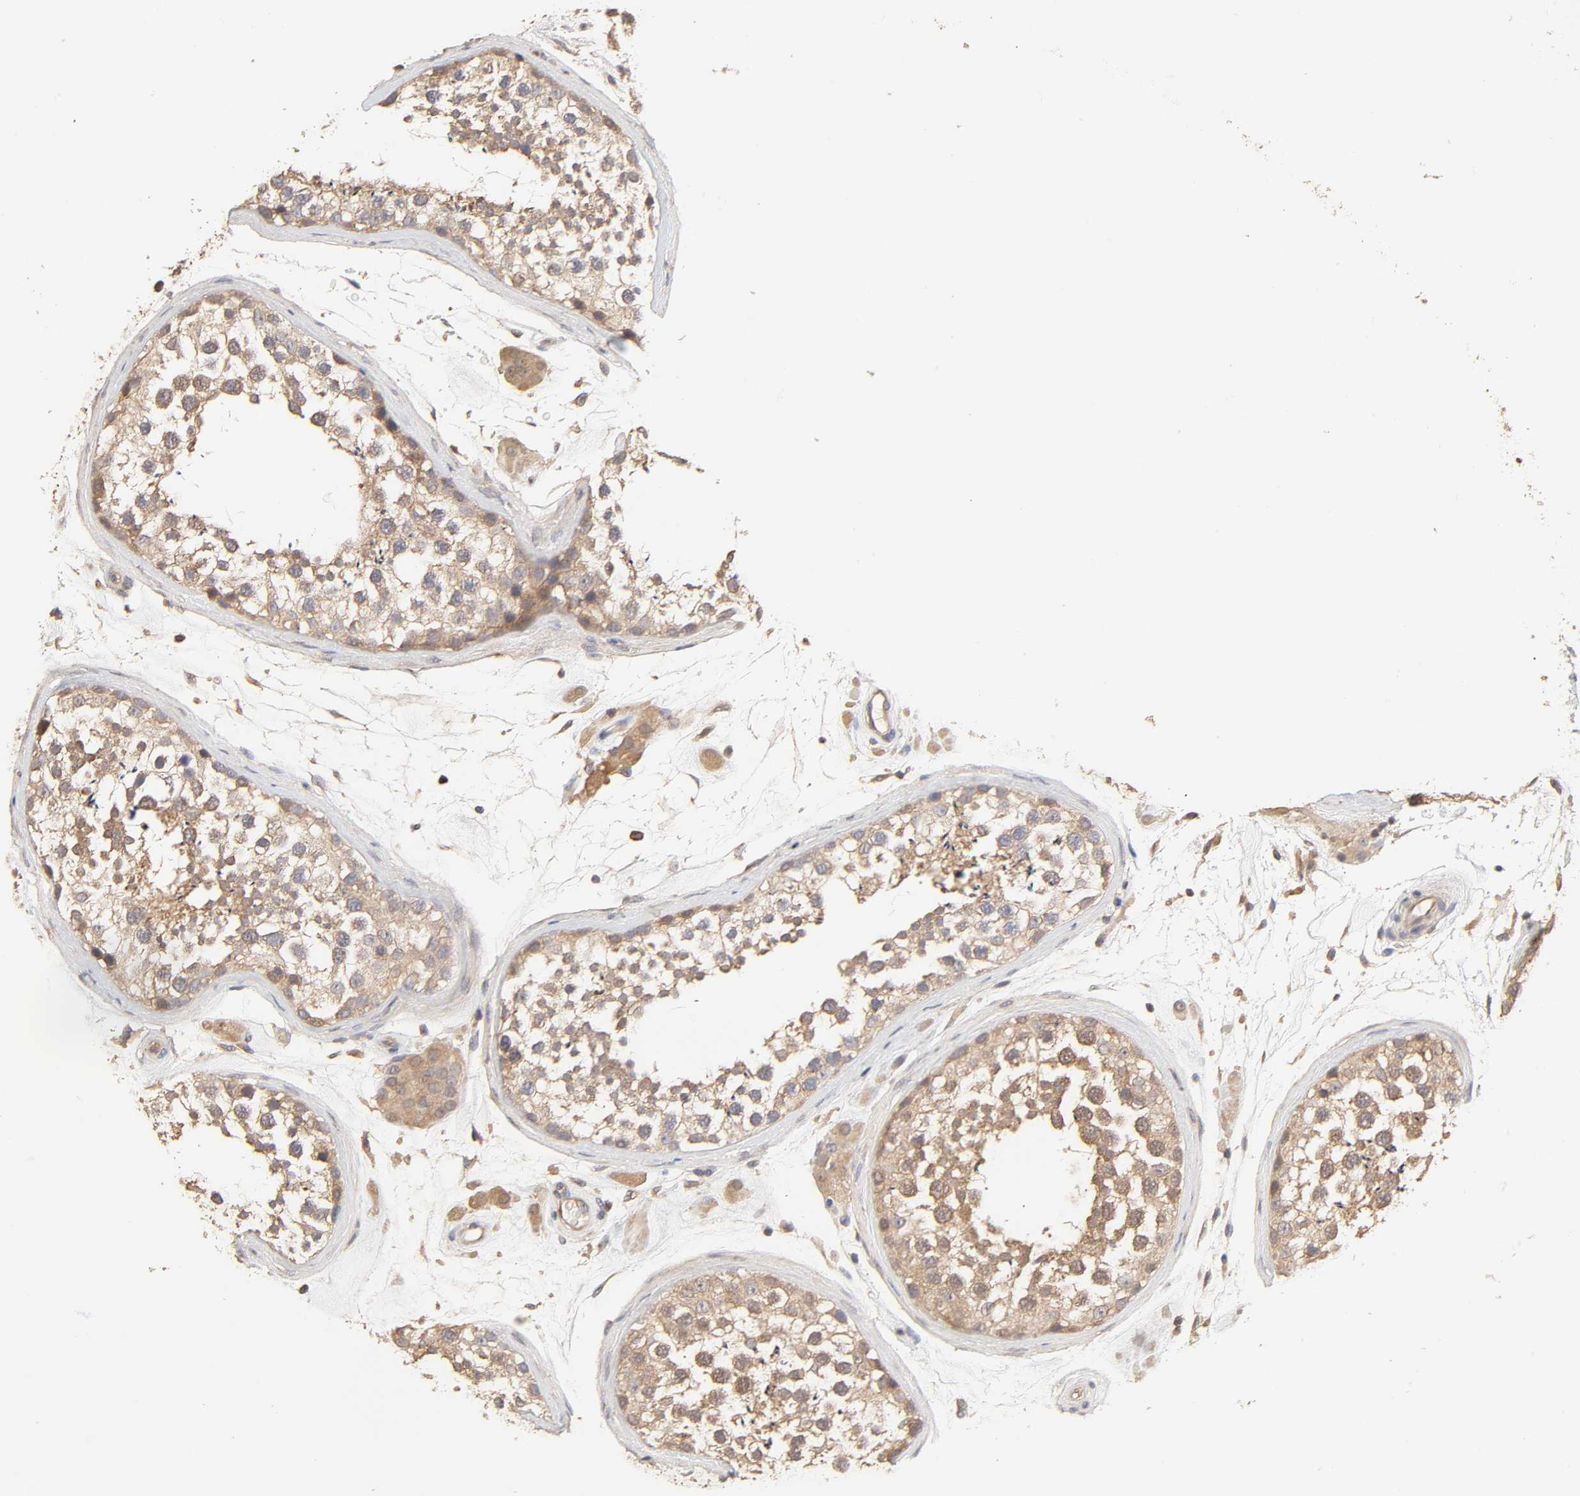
{"staining": {"intensity": "weak", "quantity": ">75%", "location": "cytoplasmic/membranous"}, "tissue": "testis", "cell_type": "Cells in seminiferous ducts", "image_type": "normal", "snomed": [{"axis": "morphology", "description": "Normal tissue, NOS"}, {"axis": "topography", "description": "Testis"}], "caption": "Immunohistochemical staining of unremarkable testis exhibits weak cytoplasmic/membranous protein staining in about >75% of cells in seminiferous ducts. (brown staining indicates protein expression, while blue staining denotes nuclei).", "gene": "AP1G2", "patient": {"sex": "male", "age": 46}}